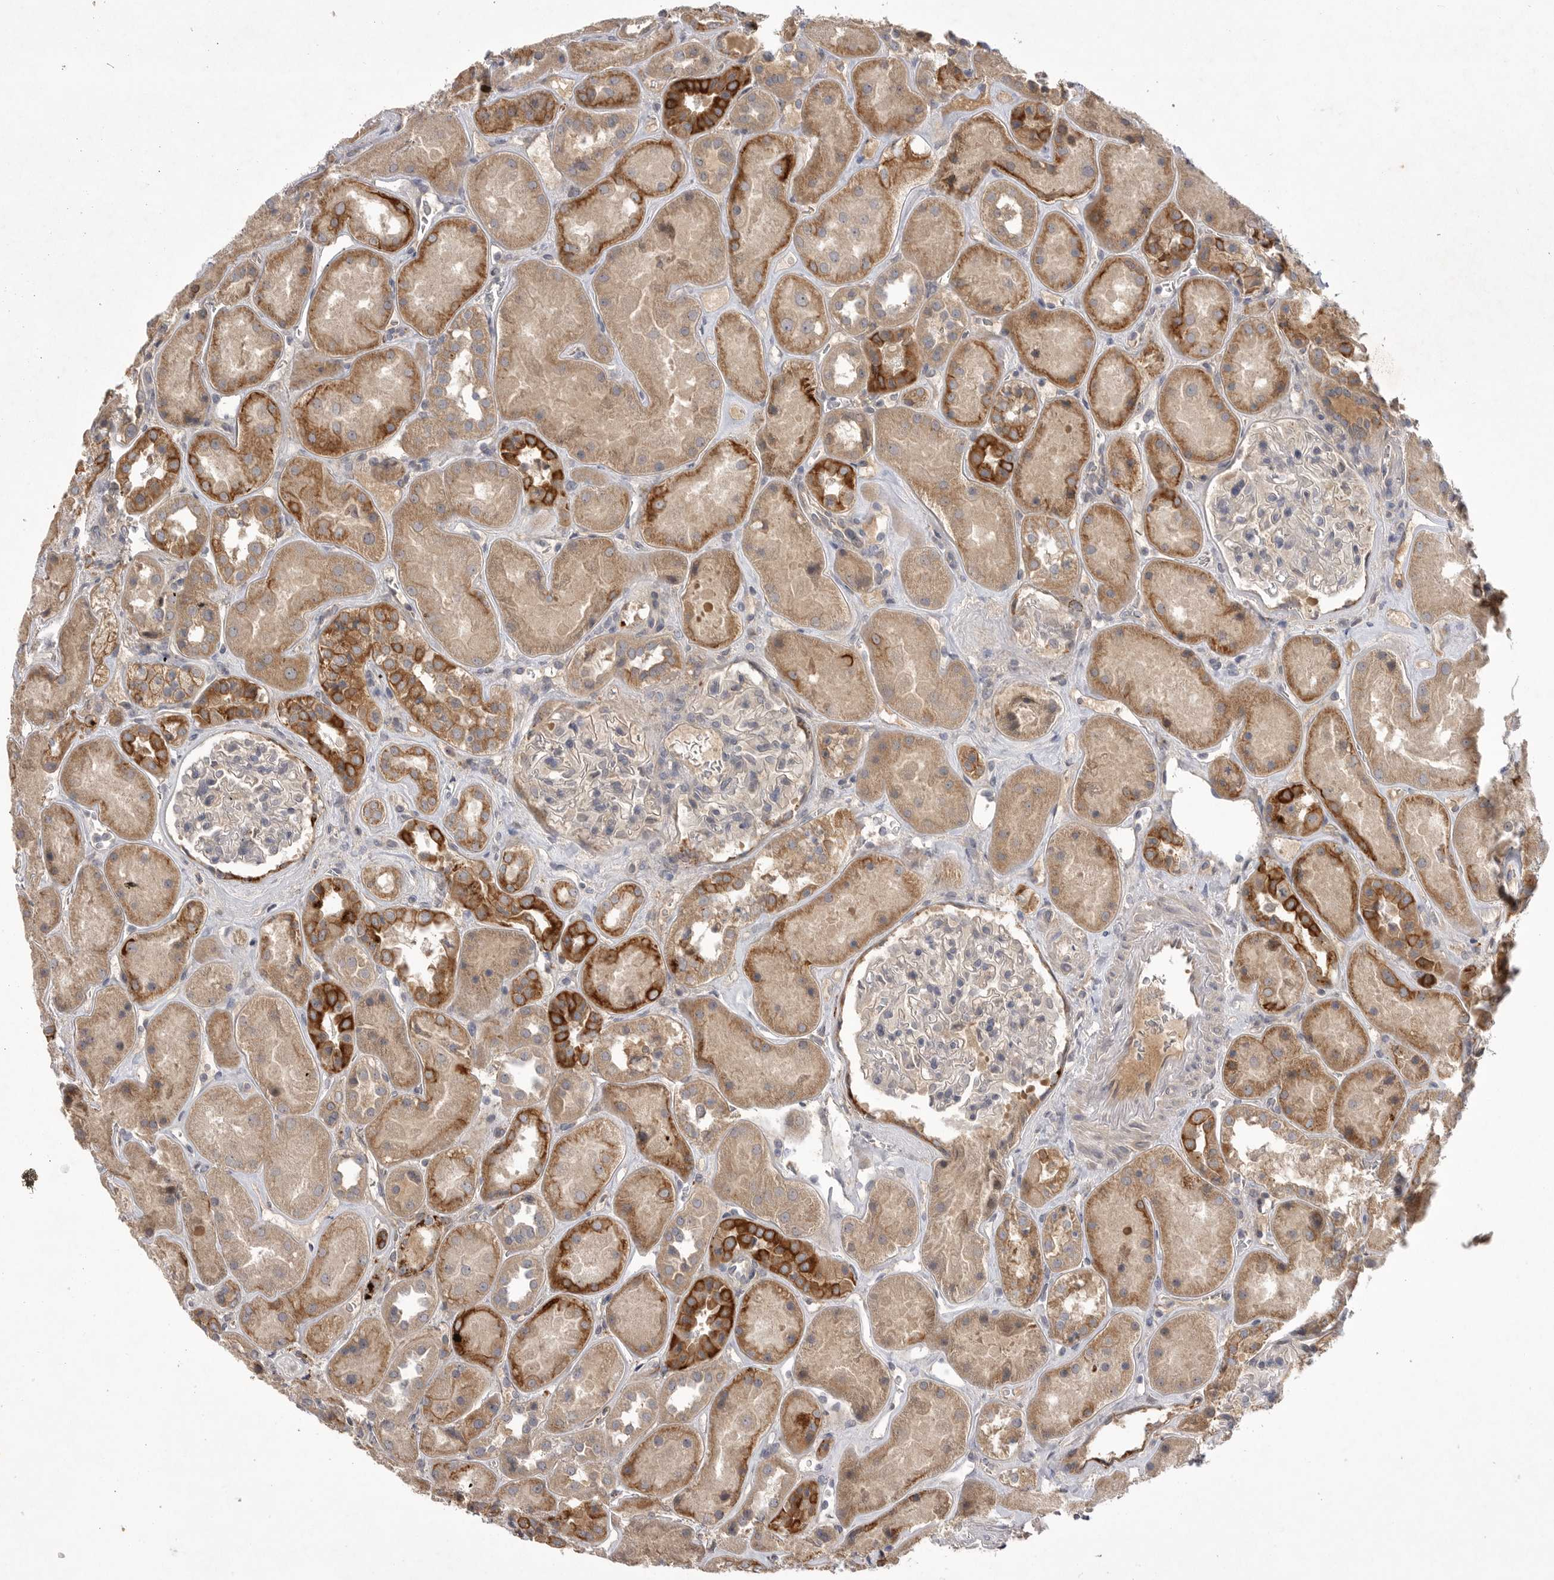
{"staining": {"intensity": "negative", "quantity": "none", "location": "none"}, "tissue": "kidney", "cell_type": "Cells in glomeruli", "image_type": "normal", "snomed": [{"axis": "morphology", "description": "Normal tissue, NOS"}, {"axis": "topography", "description": "Kidney"}], "caption": "An IHC micrograph of unremarkable kidney is shown. There is no staining in cells in glomeruli of kidney. (Immunohistochemistry (ihc), brightfield microscopy, high magnification).", "gene": "DHDDS", "patient": {"sex": "male", "age": 70}}